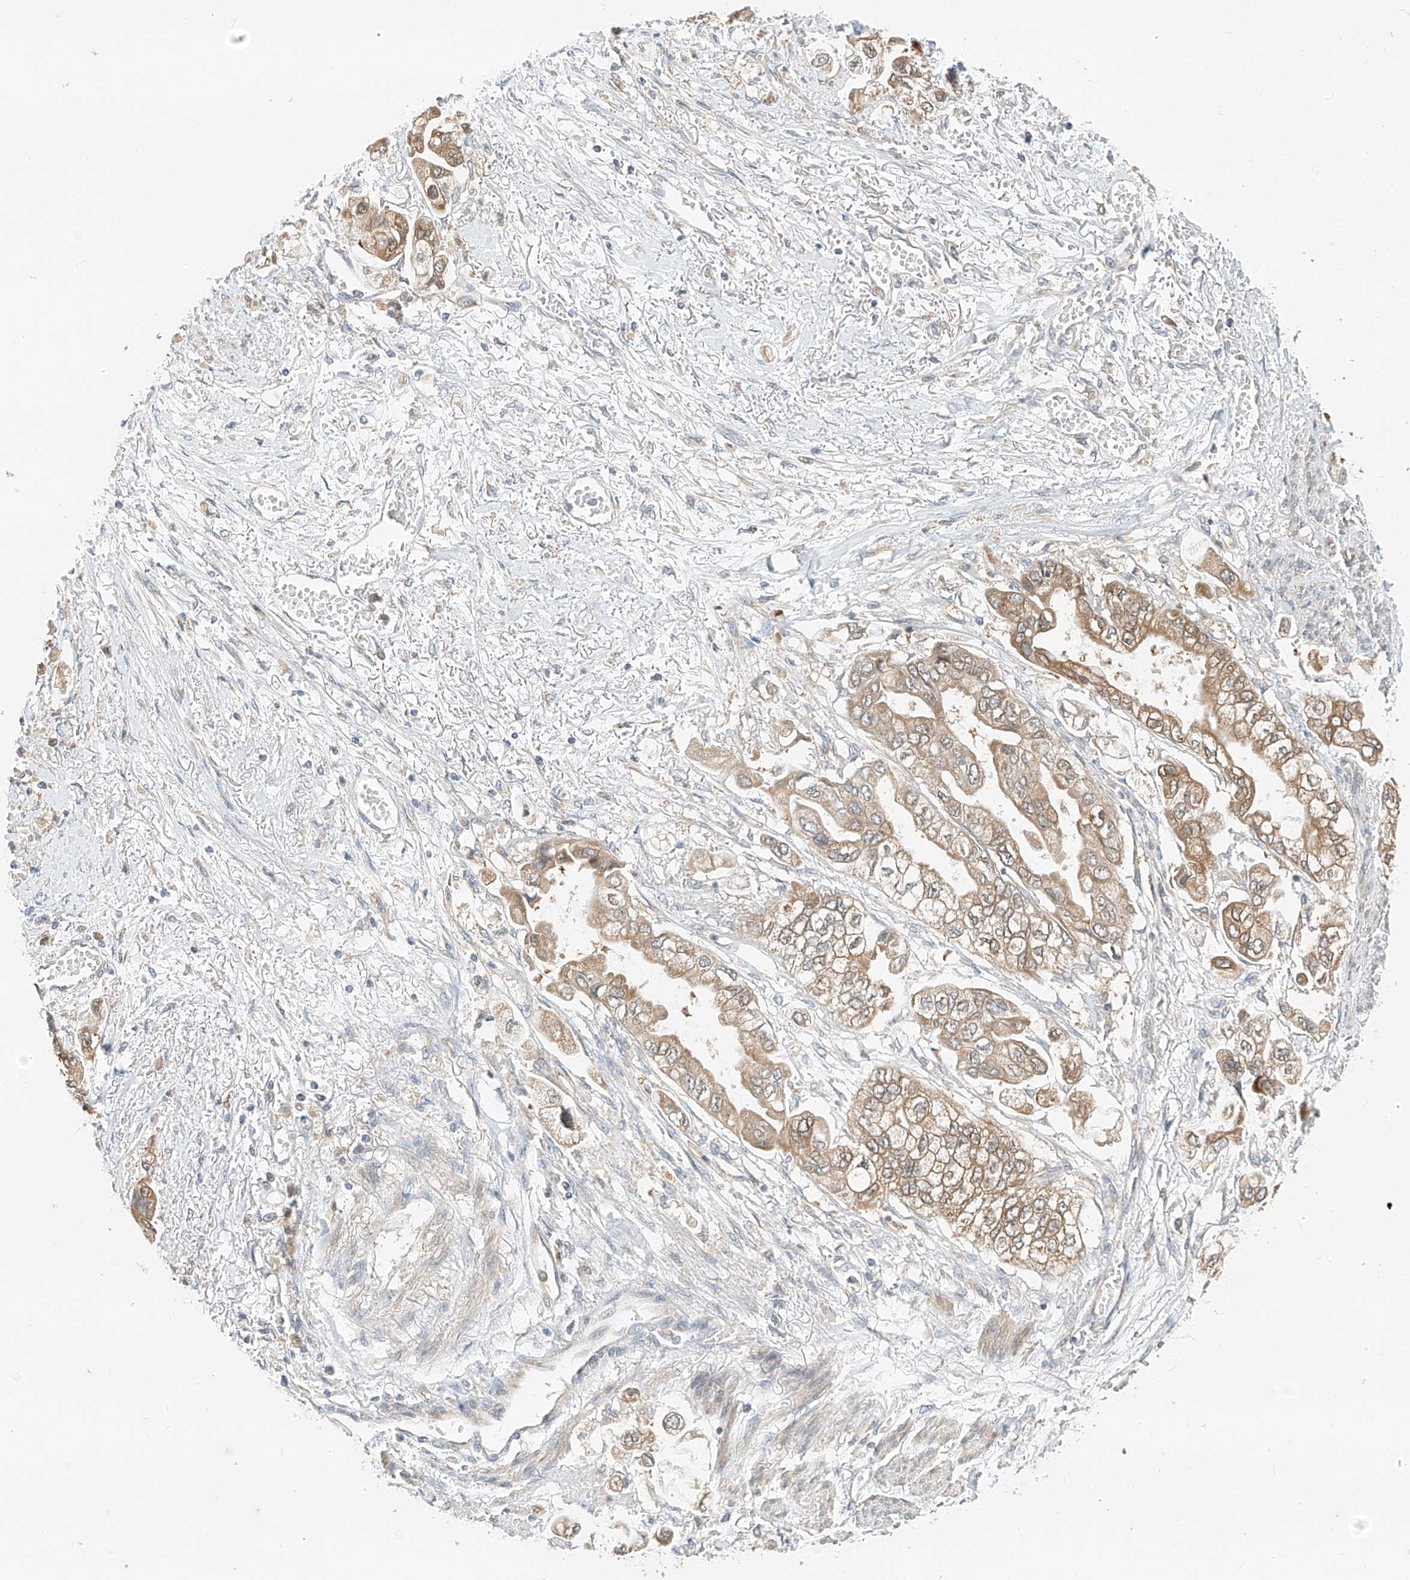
{"staining": {"intensity": "moderate", "quantity": ">75%", "location": "cytoplasmic/membranous"}, "tissue": "stomach cancer", "cell_type": "Tumor cells", "image_type": "cancer", "snomed": [{"axis": "morphology", "description": "Adenocarcinoma, NOS"}, {"axis": "topography", "description": "Stomach"}], "caption": "Adenocarcinoma (stomach) stained with immunohistochemistry exhibits moderate cytoplasmic/membranous positivity in about >75% of tumor cells.", "gene": "PPA2", "patient": {"sex": "male", "age": 62}}